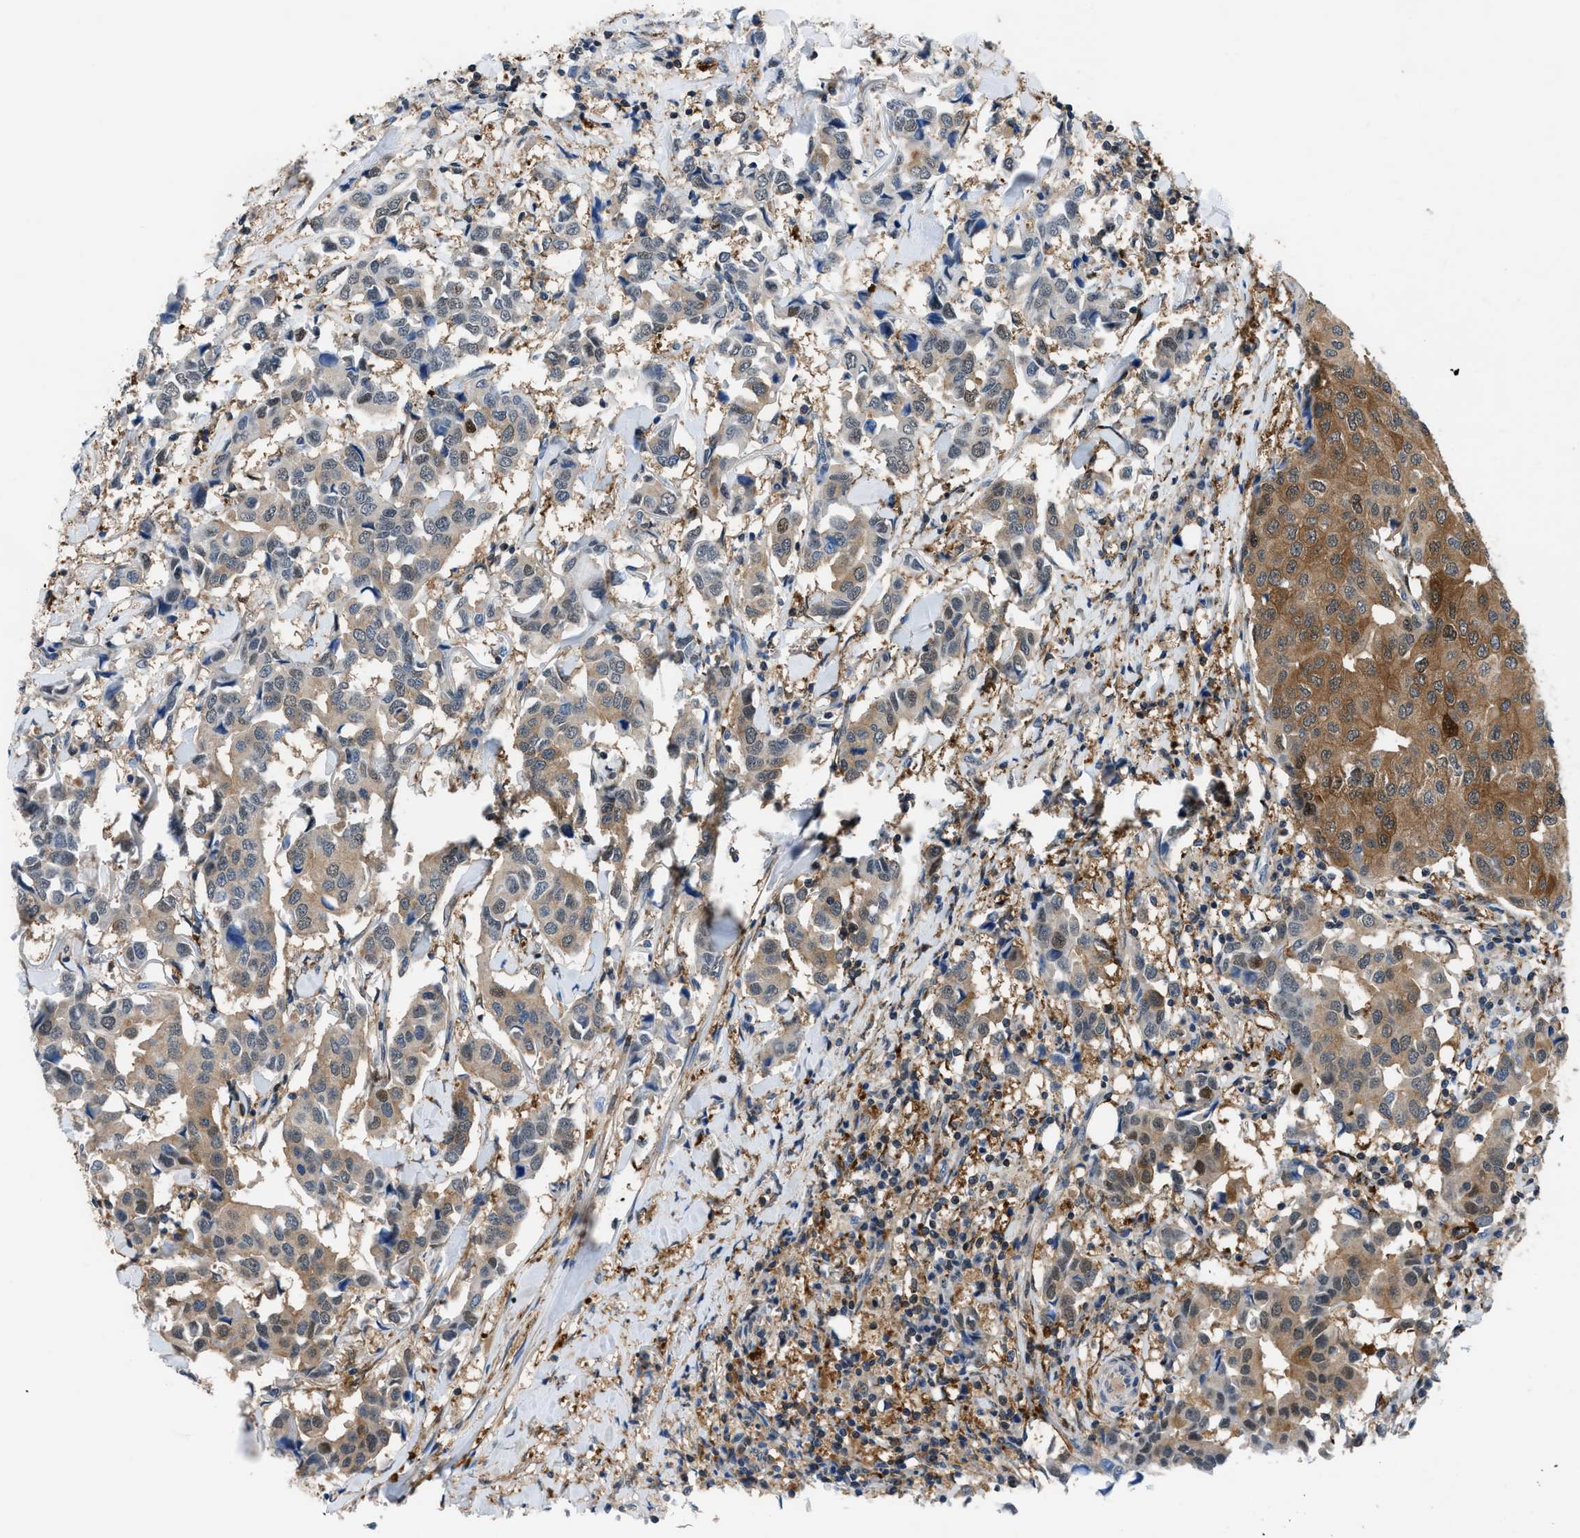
{"staining": {"intensity": "moderate", "quantity": ">75%", "location": "cytoplasmic/membranous,nuclear"}, "tissue": "breast cancer", "cell_type": "Tumor cells", "image_type": "cancer", "snomed": [{"axis": "morphology", "description": "Duct carcinoma"}, {"axis": "topography", "description": "Breast"}], "caption": "Intraductal carcinoma (breast) stained with a protein marker shows moderate staining in tumor cells.", "gene": "TMEM45B", "patient": {"sex": "female", "age": 80}}